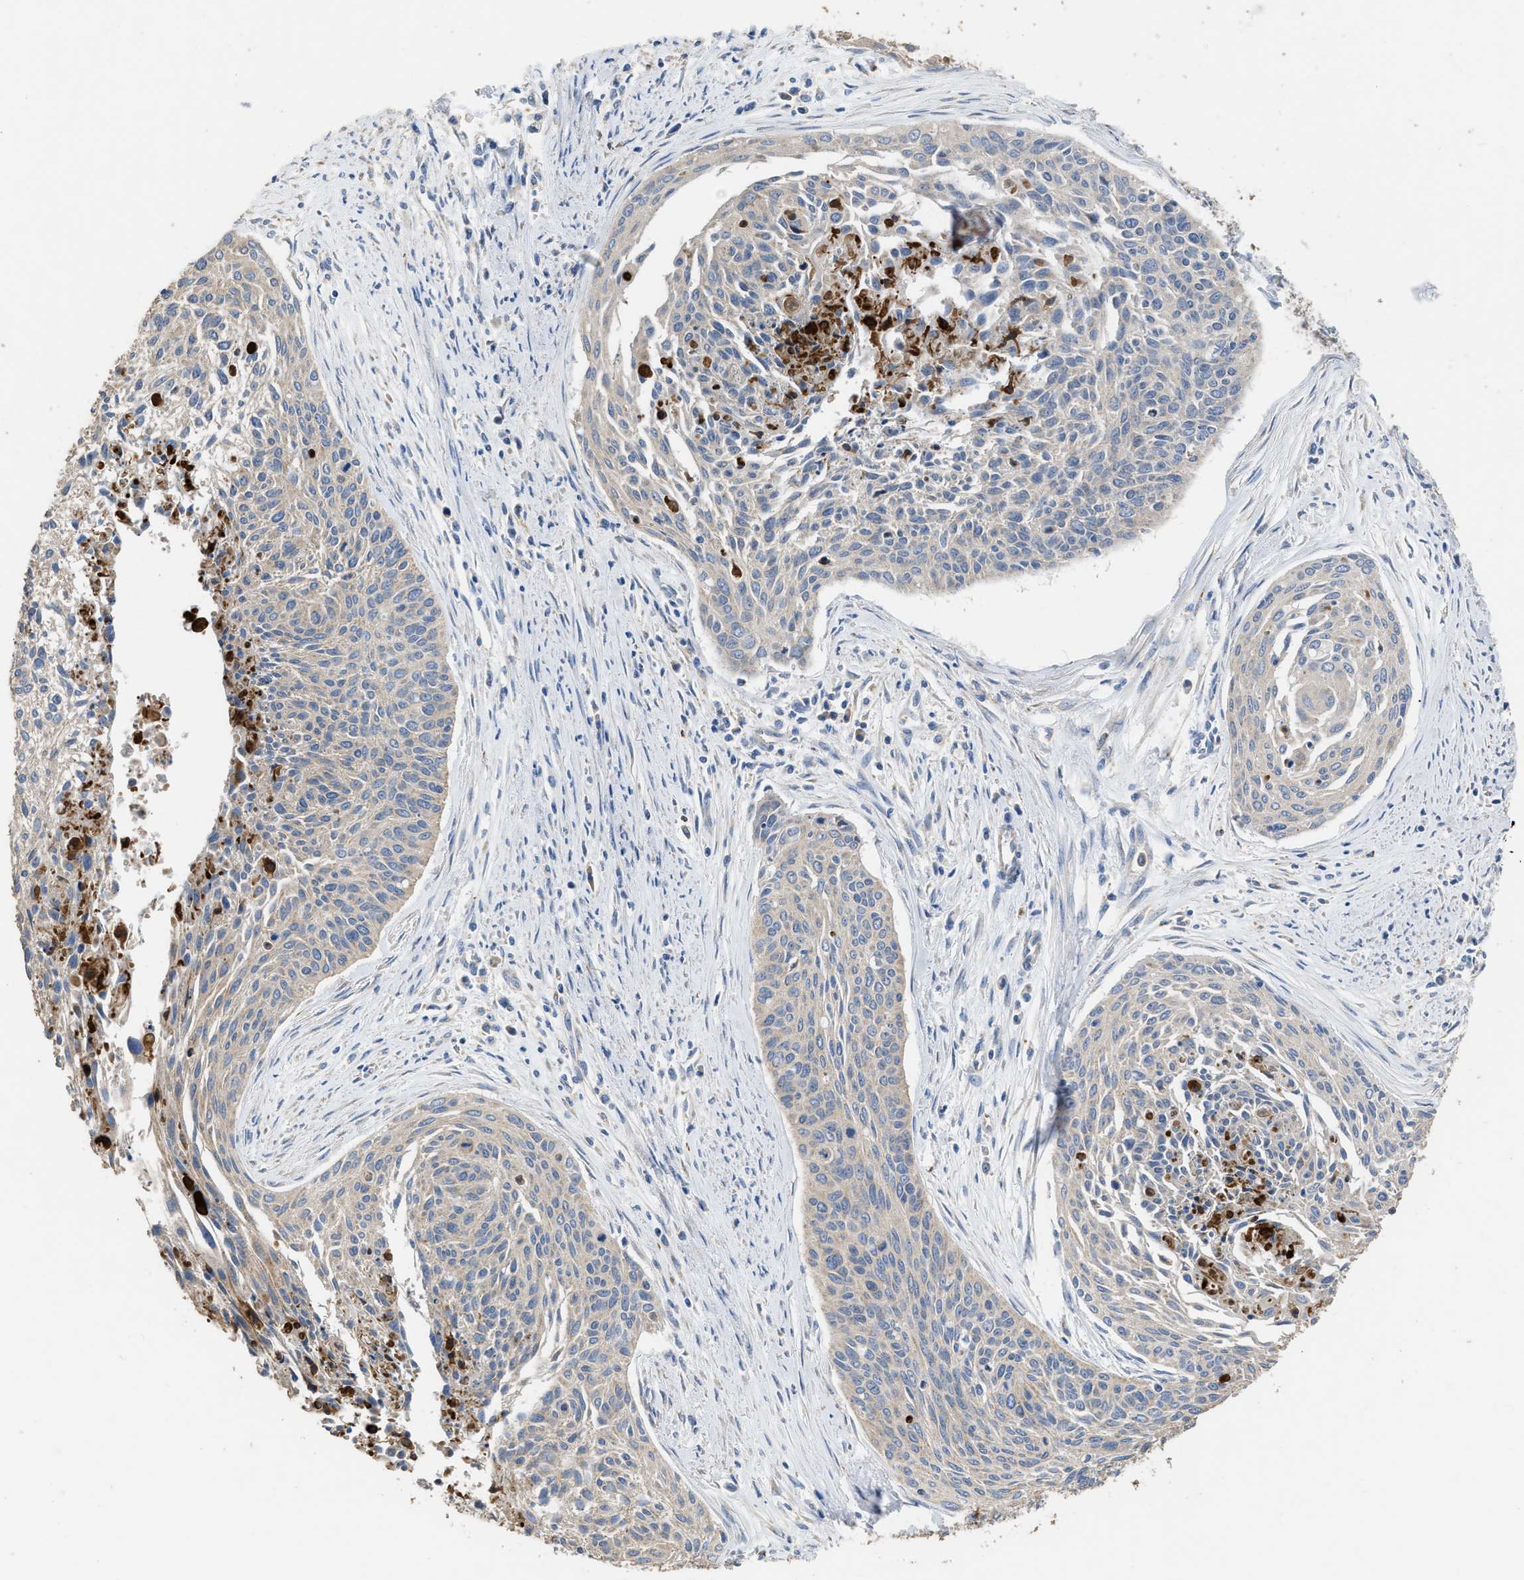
{"staining": {"intensity": "weak", "quantity": ">75%", "location": "cytoplasmic/membranous"}, "tissue": "cervical cancer", "cell_type": "Tumor cells", "image_type": "cancer", "snomed": [{"axis": "morphology", "description": "Squamous cell carcinoma, NOS"}, {"axis": "topography", "description": "Cervix"}], "caption": "Protein expression analysis of cervical squamous cell carcinoma shows weak cytoplasmic/membranous staining in approximately >75% of tumor cells.", "gene": "AK2", "patient": {"sex": "female", "age": 55}}